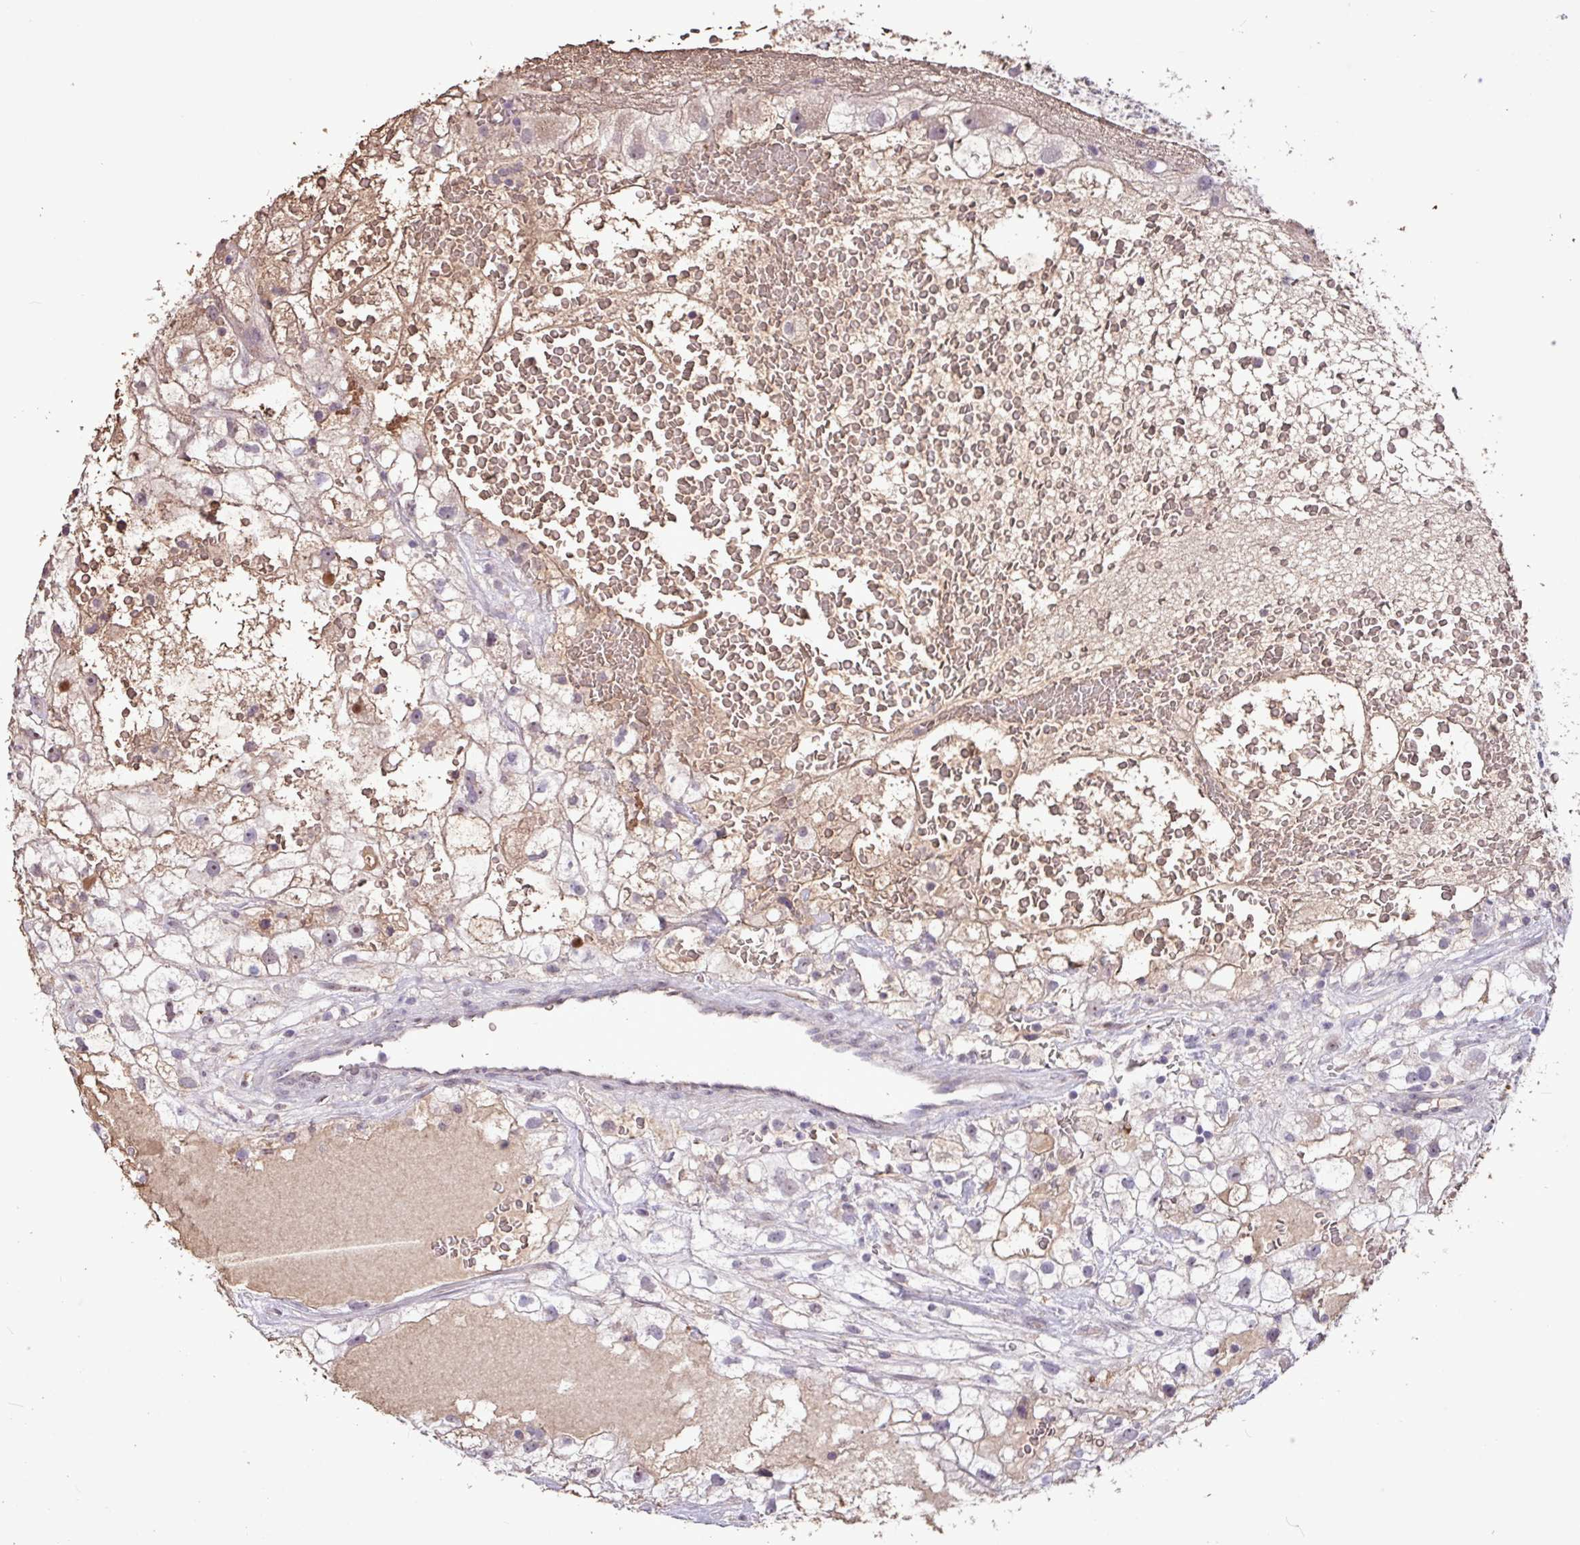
{"staining": {"intensity": "negative", "quantity": "none", "location": "none"}, "tissue": "renal cancer", "cell_type": "Tumor cells", "image_type": "cancer", "snomed": [{"axis": "morphology", "description": "Adenocarcinoma, NOS"}, {"axis": "topography", "description": "Kidney"}], "caption": "Immunohistochemical staining of human adenocarcinoma (renal) exhibits no significant staining in tumor cells.", "gene": "L3MBTL3", "patient": {"sex": "male", "age": 59}}